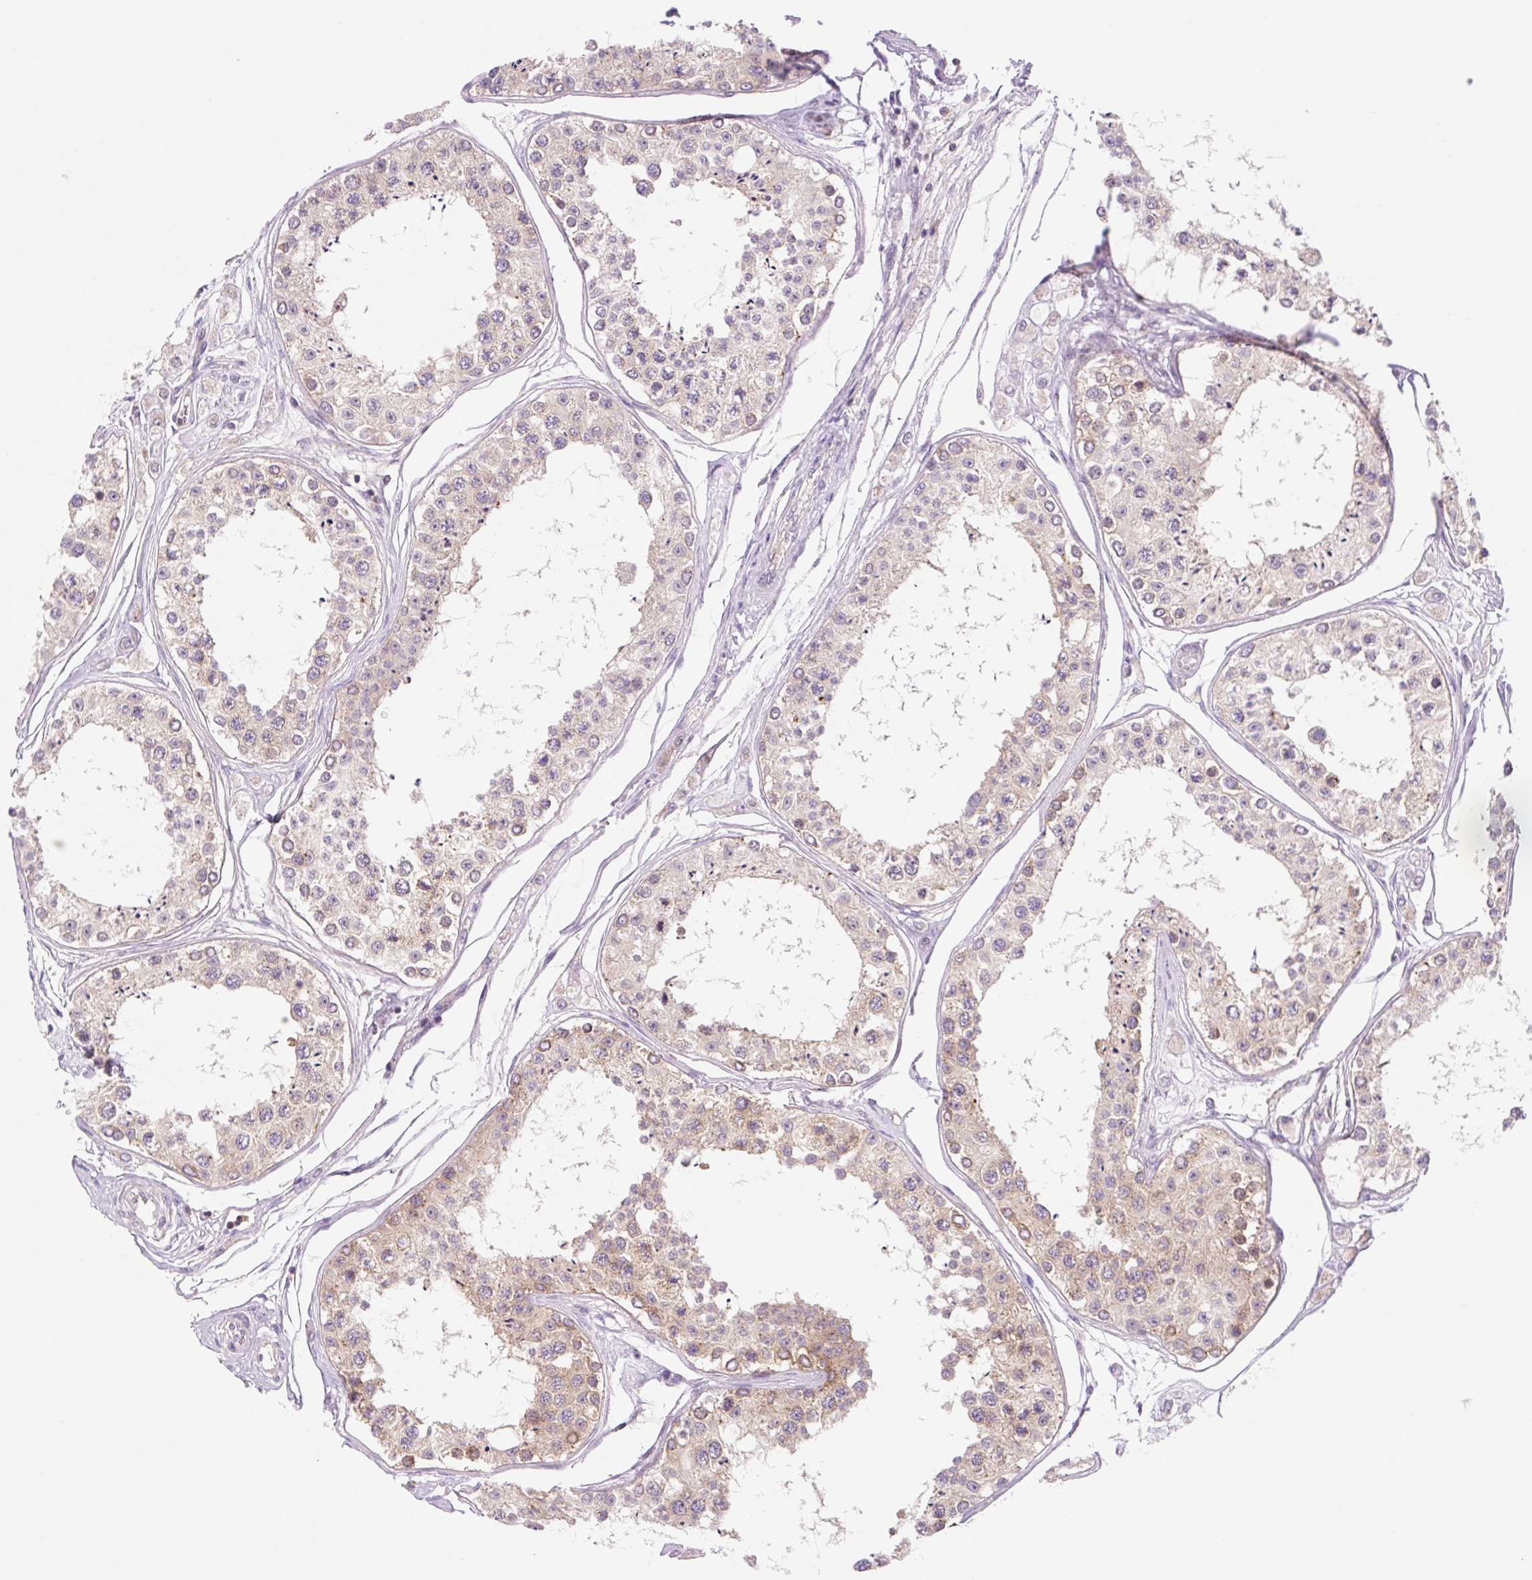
{"staining": {"intensity": "strong", "quantity": "25%-75%", "location": "cytoplasmic/membranous"}, "tissue": "testis", "cell_type": "Cells in seminiferous ducts", "image_type": "normal", "snomed": [{"axis": "morphology", "description": "Normal tissue, NOS"}, {"axis": "topography", "description": "Testis"}], "caption": "Protein staining reveals strong cytoplasmic/membranous staining in about 25%-75% of cells in seminiferous ducts in normal testis.", "gene": "VPS4A", "patient": {"sex": "male", "age": 25}}